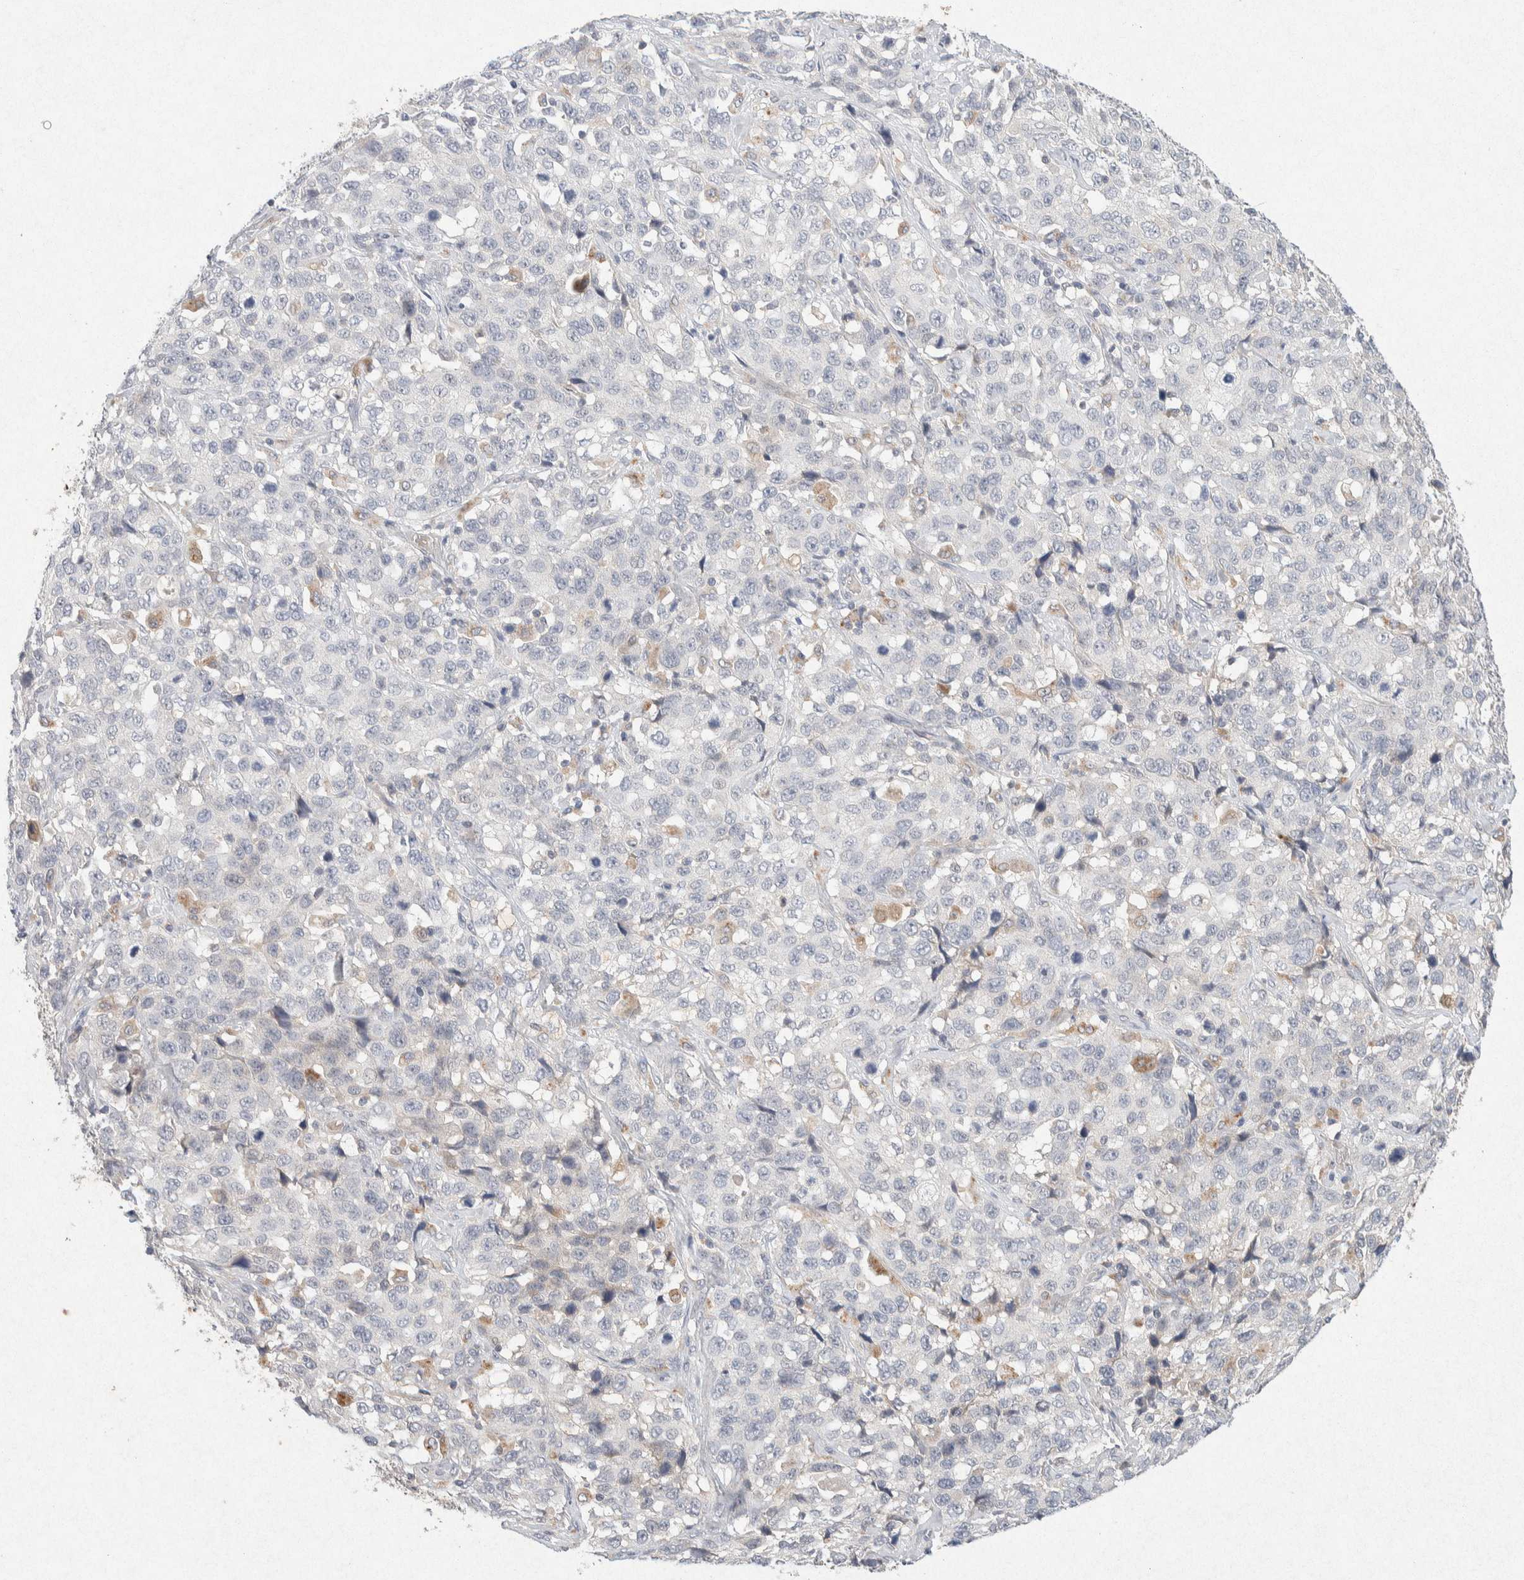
{"staining": {"intensity": "negative", "quantity": "none", "location": "none"}, "tissue": "stomach cancer", "cell_type": "Tumor cells", "image_type": "cancer", "snomed": [{"axis": "morphology", "description": "Normal tissue, NOS"}, {"axis": "morphology", "description": "Adenocarcinoma, NOS"}, {"axis": "topography", "description": "Stomach"}], "caption": "Immunohistochemistry photomicrograph of stomach cancer (adenocarcinoma) stained for a protein (brown), which shows no positivity in tumor cells.", "gene": "GNAI1", "patient": {"sex": "male", "age": 48}}